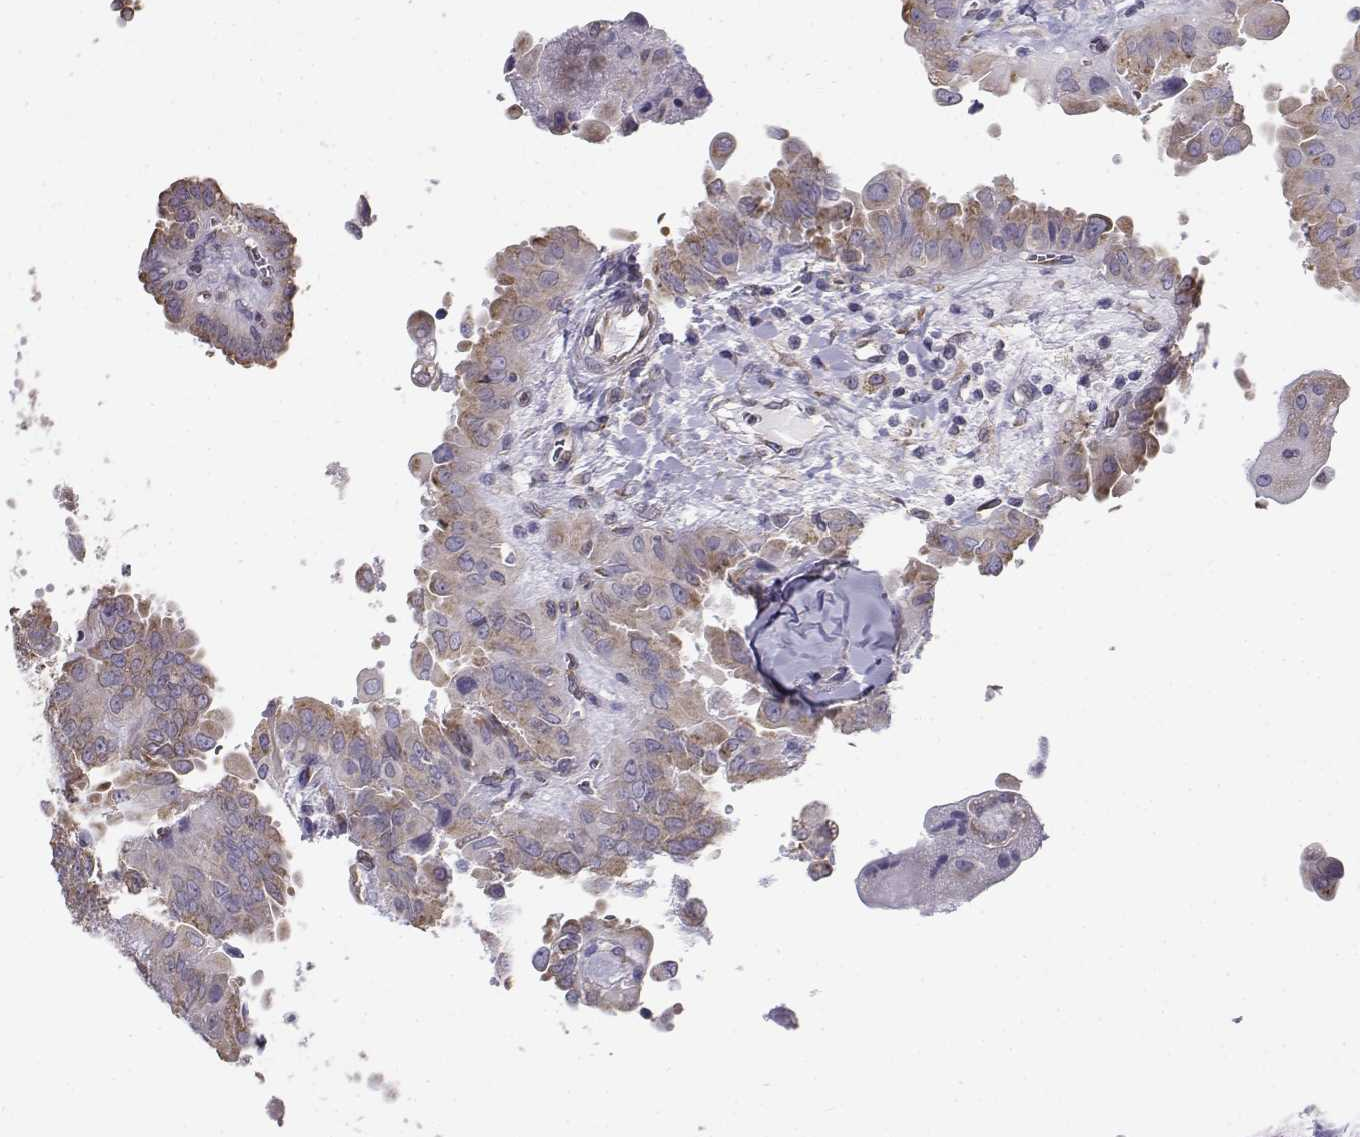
{"staining": {"intensity": "moderate", "quantity": ">75%", "location": "cytoplasmic/membranous"}, "tissue": "thyroid cancer", "cell_type": "Tumor cells", "image_type": "cancer", "snomed": [{"axis": "morphology", "description": "Papillary adenocarcinoma, NOS"}, {"axis": "topography", "description": "Thyroid gland"}], "caption": "Moderate cytoplasmic/membranous positivity is appreciated in about >75% of tumor cells in thyroid cancer.", "gene": "BEND6", "patient": {"sex": "female", "age": 37}}